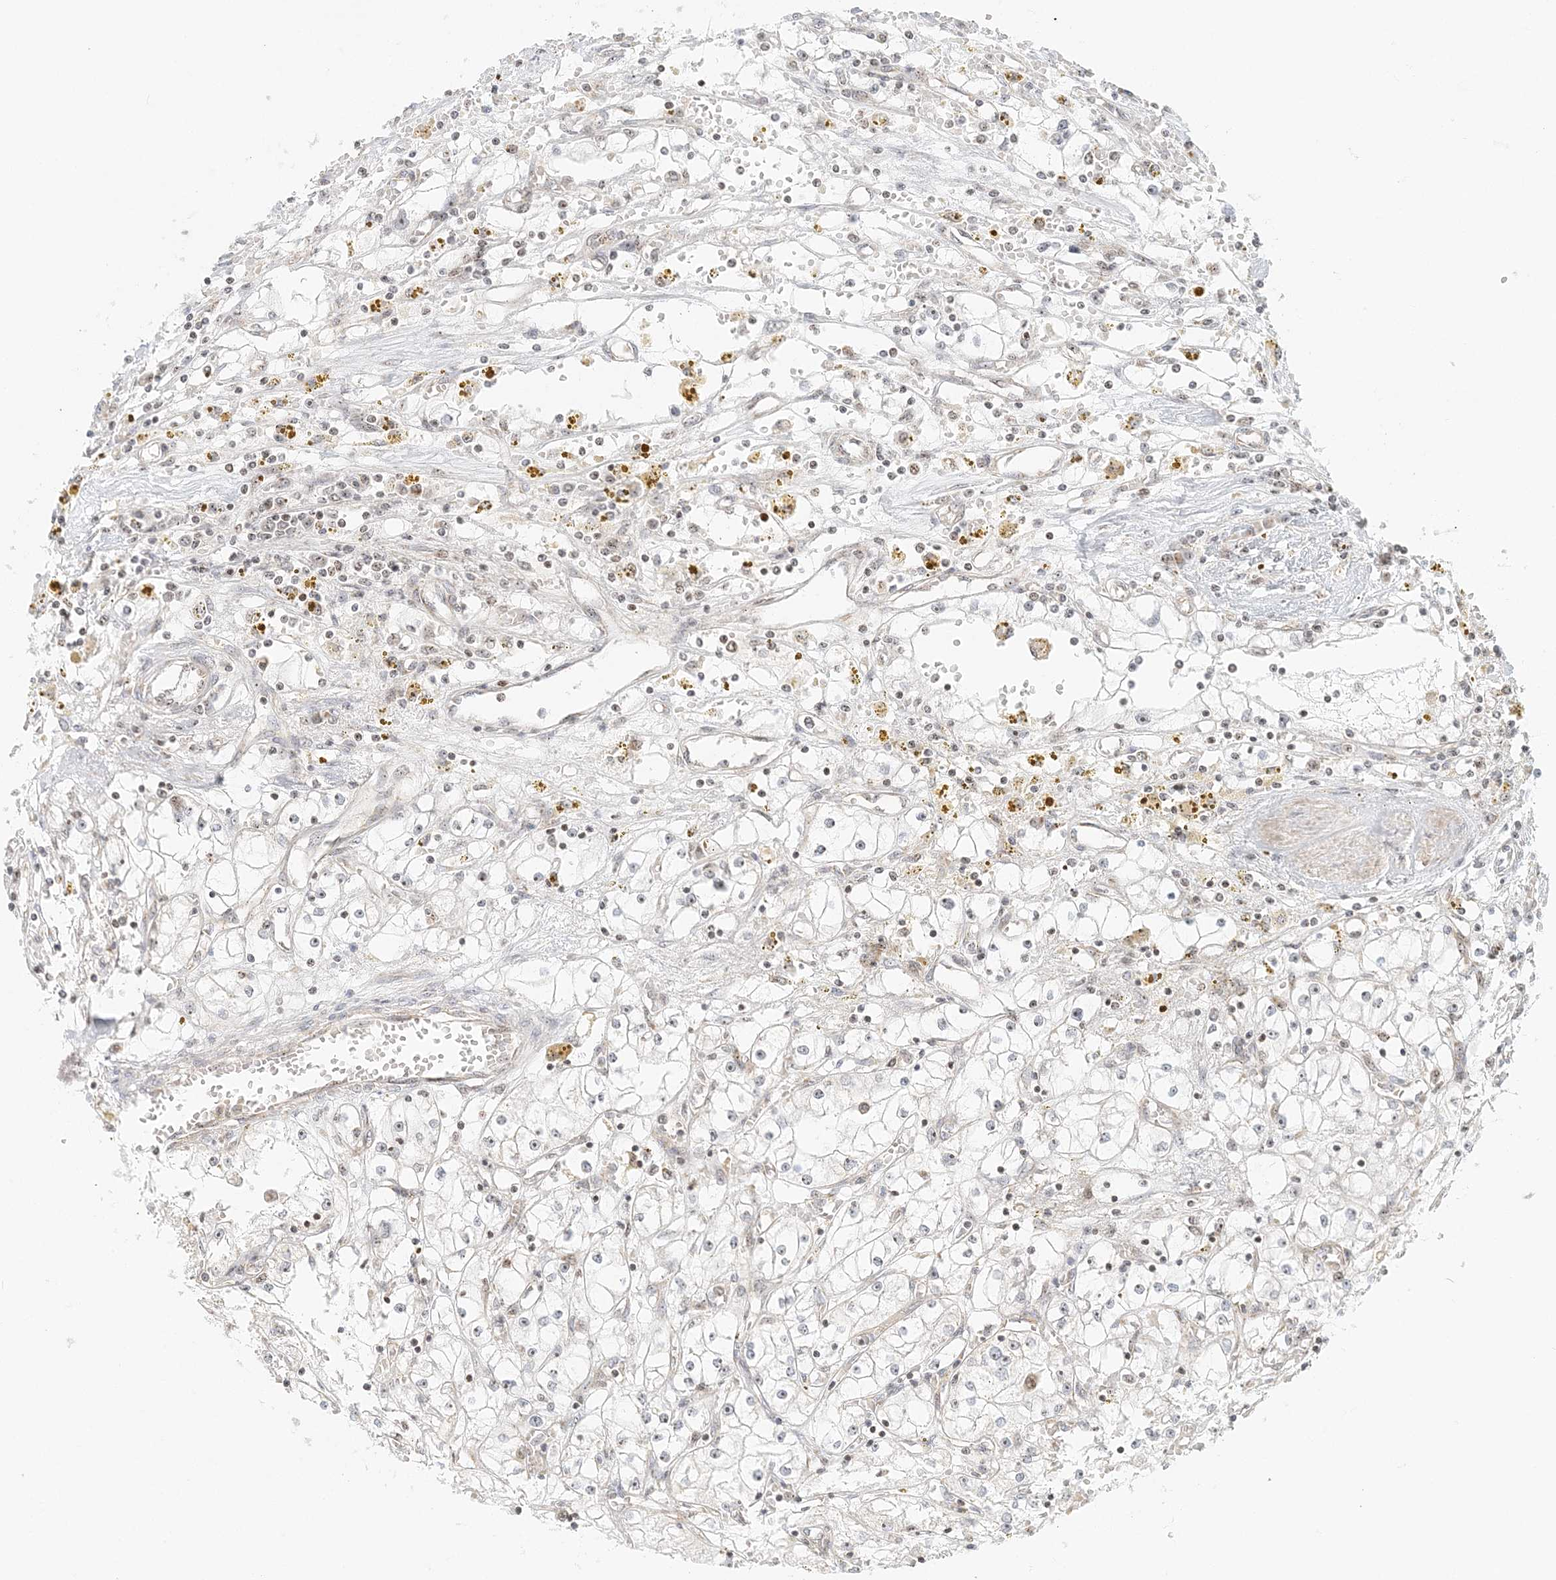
{"staining": {"intensity": "negative", "quantity": "none", "location": "none"}, "tissue": "renal cancer", "cell_type": "Tumor cells", "image_type": "cancer", "snomed": [{"axis": "morphology", "description": "Adenocarcinoma, NOS"}, {"axis": "topography", "description": "Kidney"}], "caption": "Immunohistochemistry photomicrograph of neoplastic tissue: renal adenocarcinoma stained with DAB (3,3'-diaminobenzidine) displays no significant protein expression in tumor cells.", "gene": "UBE2F", "patient": {"sex": "male", "age": 56}}